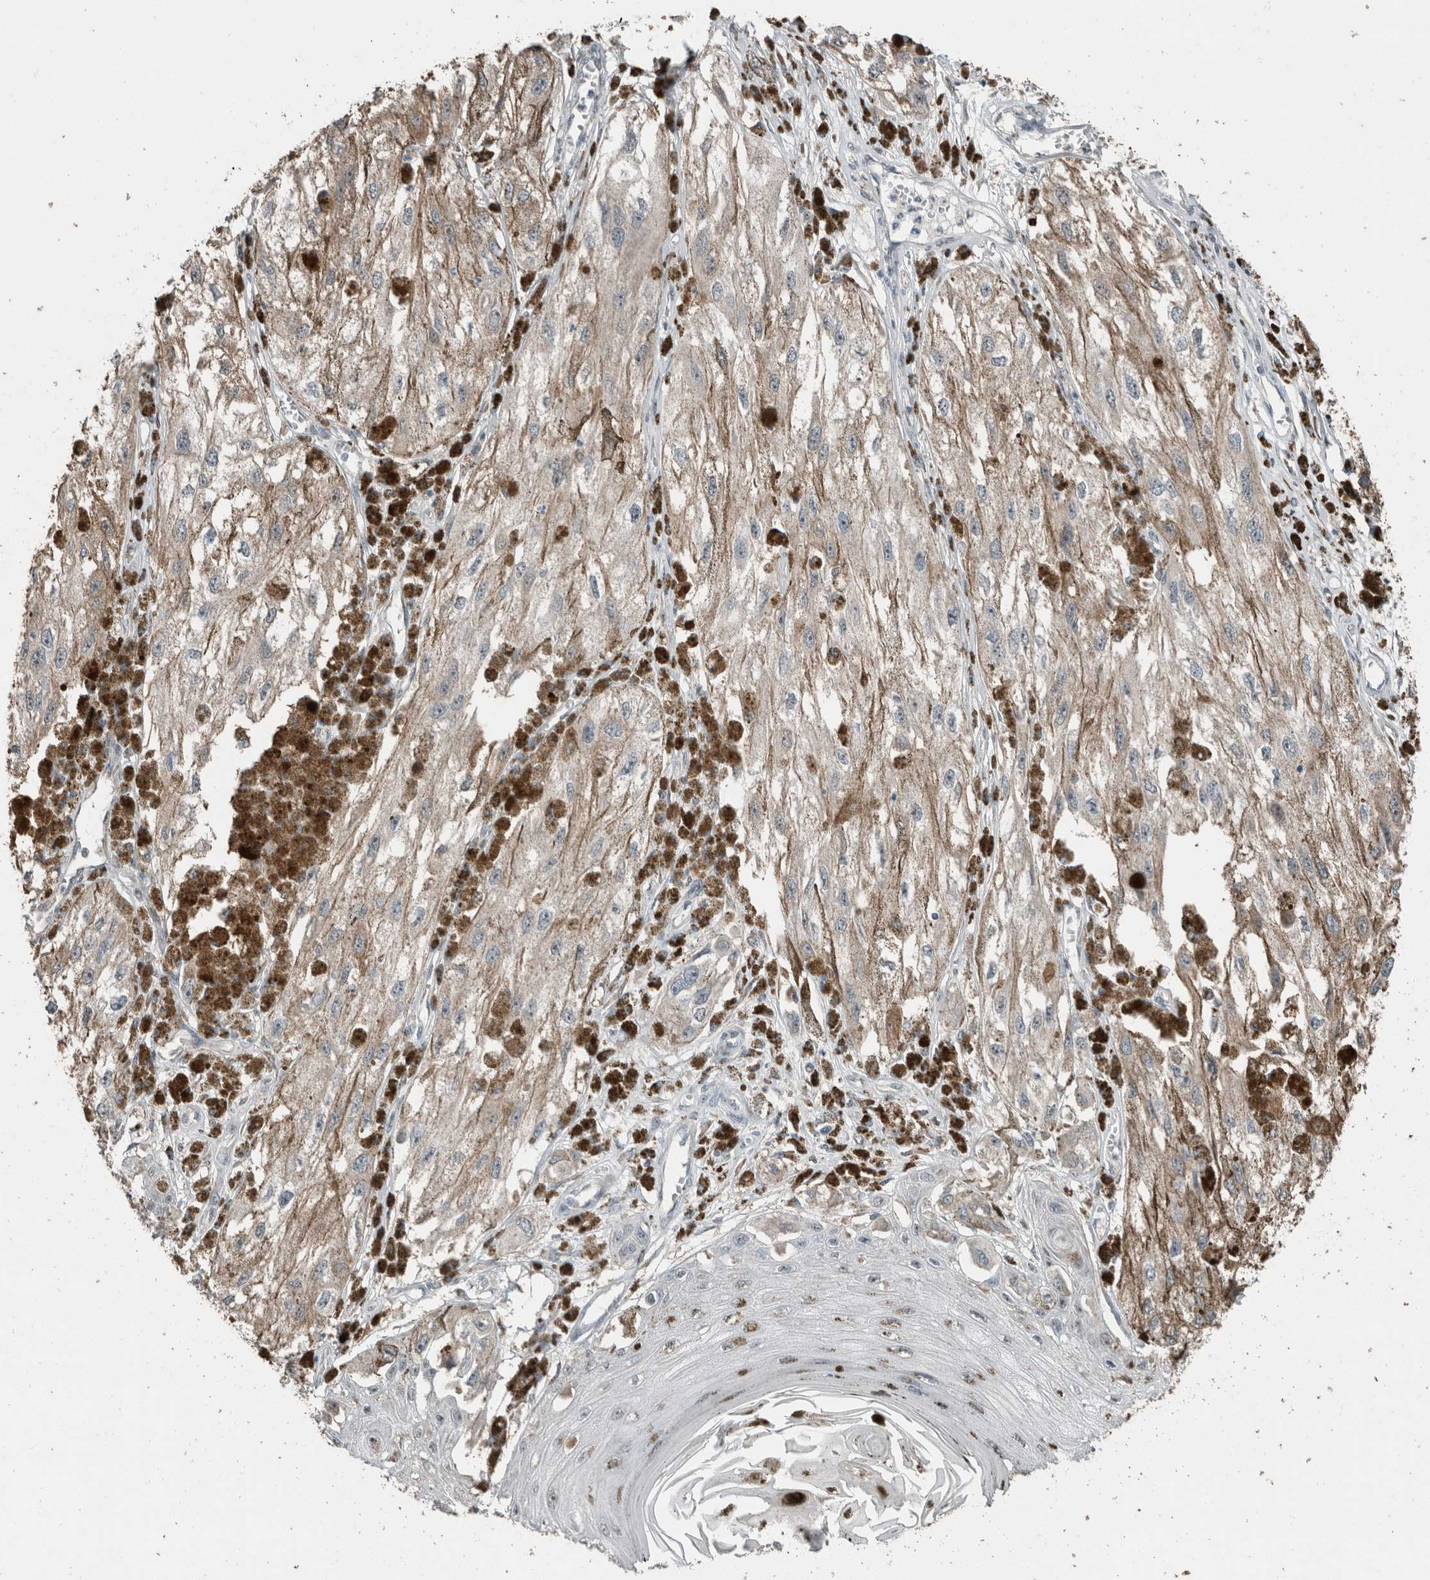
{"staining": {"intensity": "negative", "quantity": "none", "location": "none"}, "tissue": "melanoma", "cell_type": "Tumor cells", "image_type": "cancer", "snomed": [{"axis": "morphology", "description": "Malignant melanoma, NOS"}, {"axis": "topography", "description": "Skin"}], "caption": "The micrograph shows no staining of tumor cells in malignant melanoma.", "gene": "ACVR2B", "patient": {"sex": "male", "age": 88}}